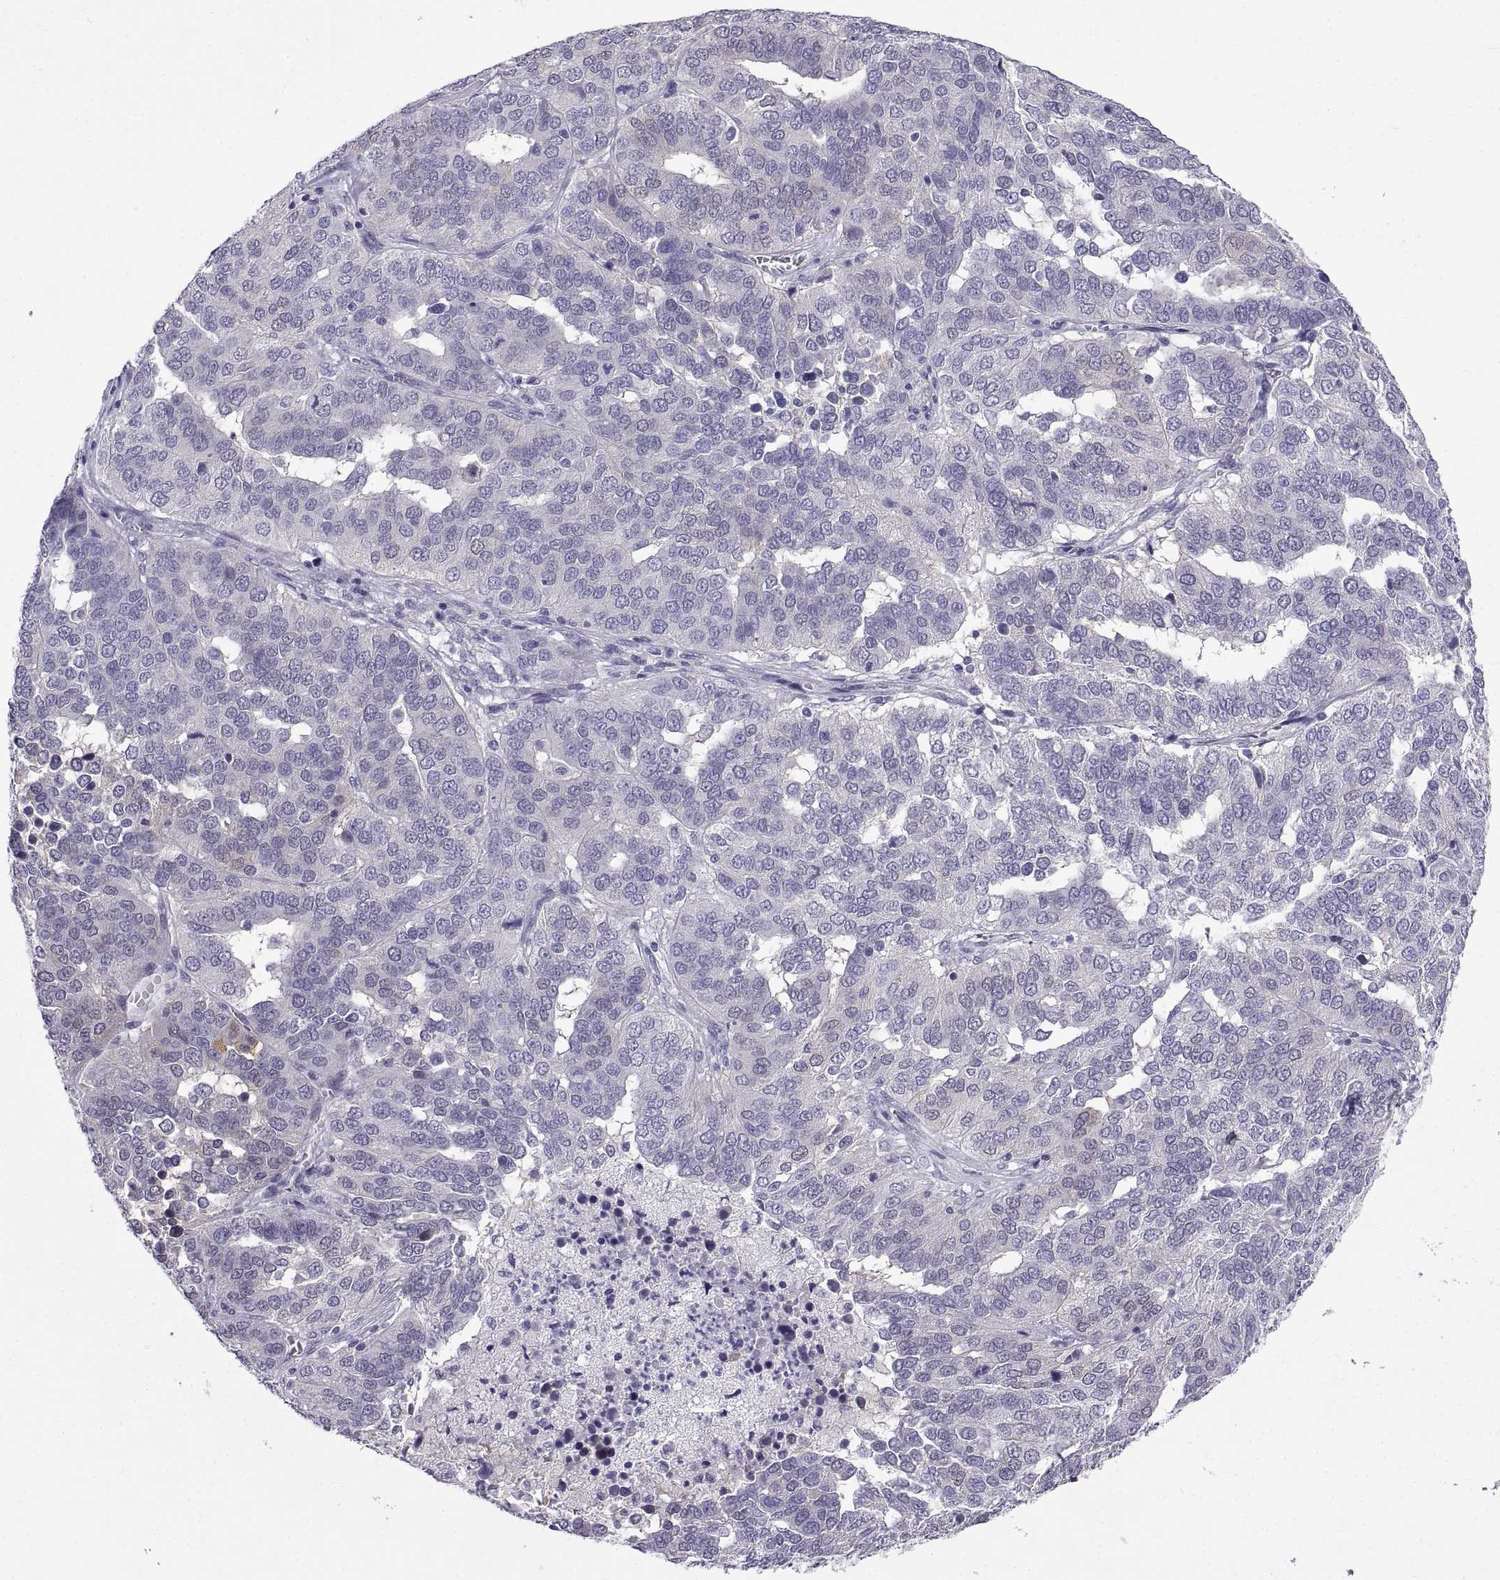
{"staining": {"intensity": "negative", "quantity": "none", "location": "none"}, "tissue": "ovarian cancer", "cell_type": "Tumor cells", "image_type": "cancer", "snomed": [{"axis": "morphology", "description": "Carcinoma, endometroid"}, {"axis": "topography", "description": "Soft tissue"}, {"axis": "topography", "description": "Ovary"}], "caption": "DAB immunohistochemical staining of ovarian cancer exhibits no significant positivity in tumor cells.", "gene": "SPDYE1", "patient": {"sex": "female", "age": 52}}